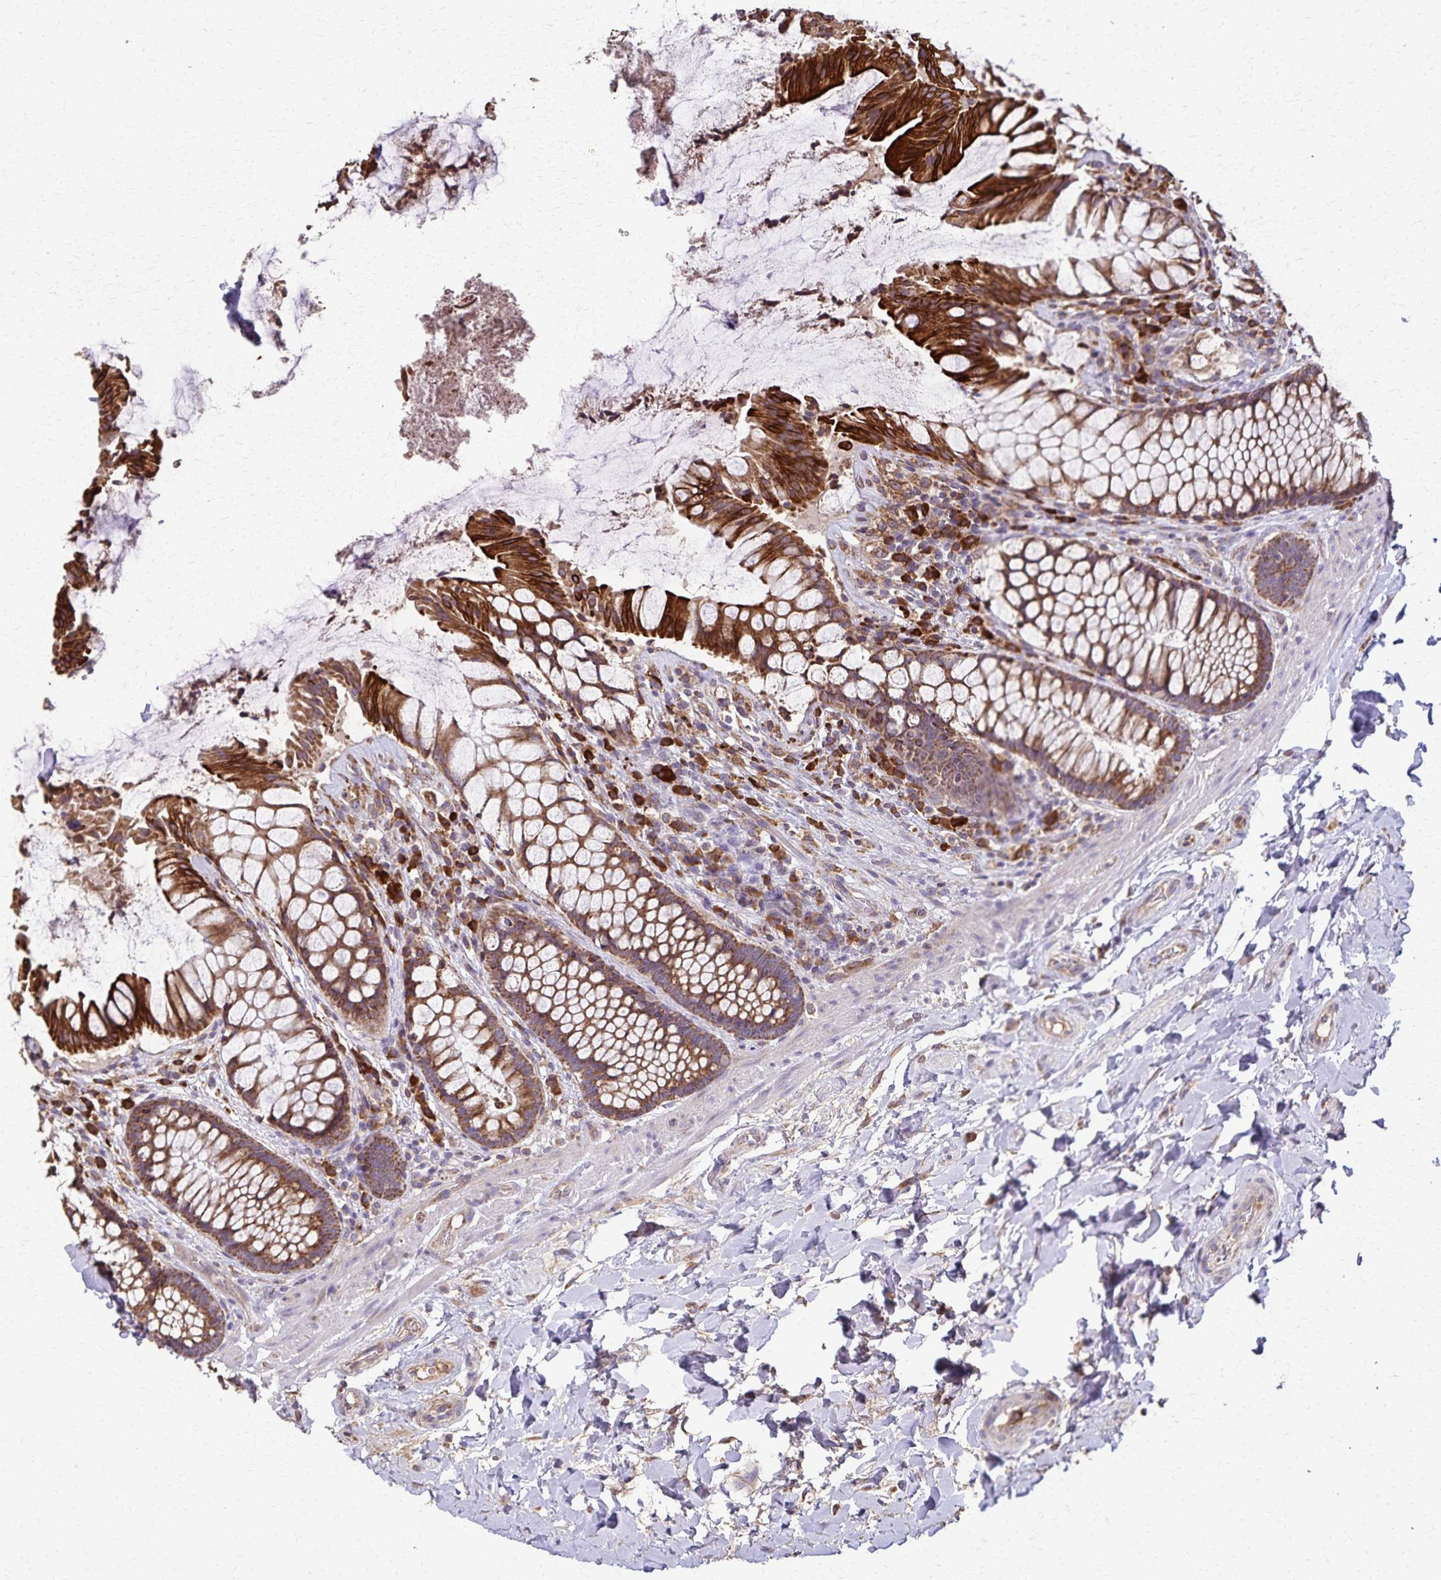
{"staining": {"intensity": "strong", "quantity": ">75%", "location": "cytoplasmic/membranous"}, "tissue": "rectum", "cell_type": "Glandular cells", "image_type": "normal", "snomed": [{"axis": "morphology", "description": "Normal tissue, NOS"}, {"axis": "topography", "description": "Rectum"}], "caption": "Benign rectum exhibits strong cytoplasmic/membranous positivity in approximately >75% of glandular cells (DAB (3,3'-diaminobenzidine) IHC with brightfield microscopy, high magnification)..", "gene": "RNF10", "patient": {"sex": "female", "age": 58}}